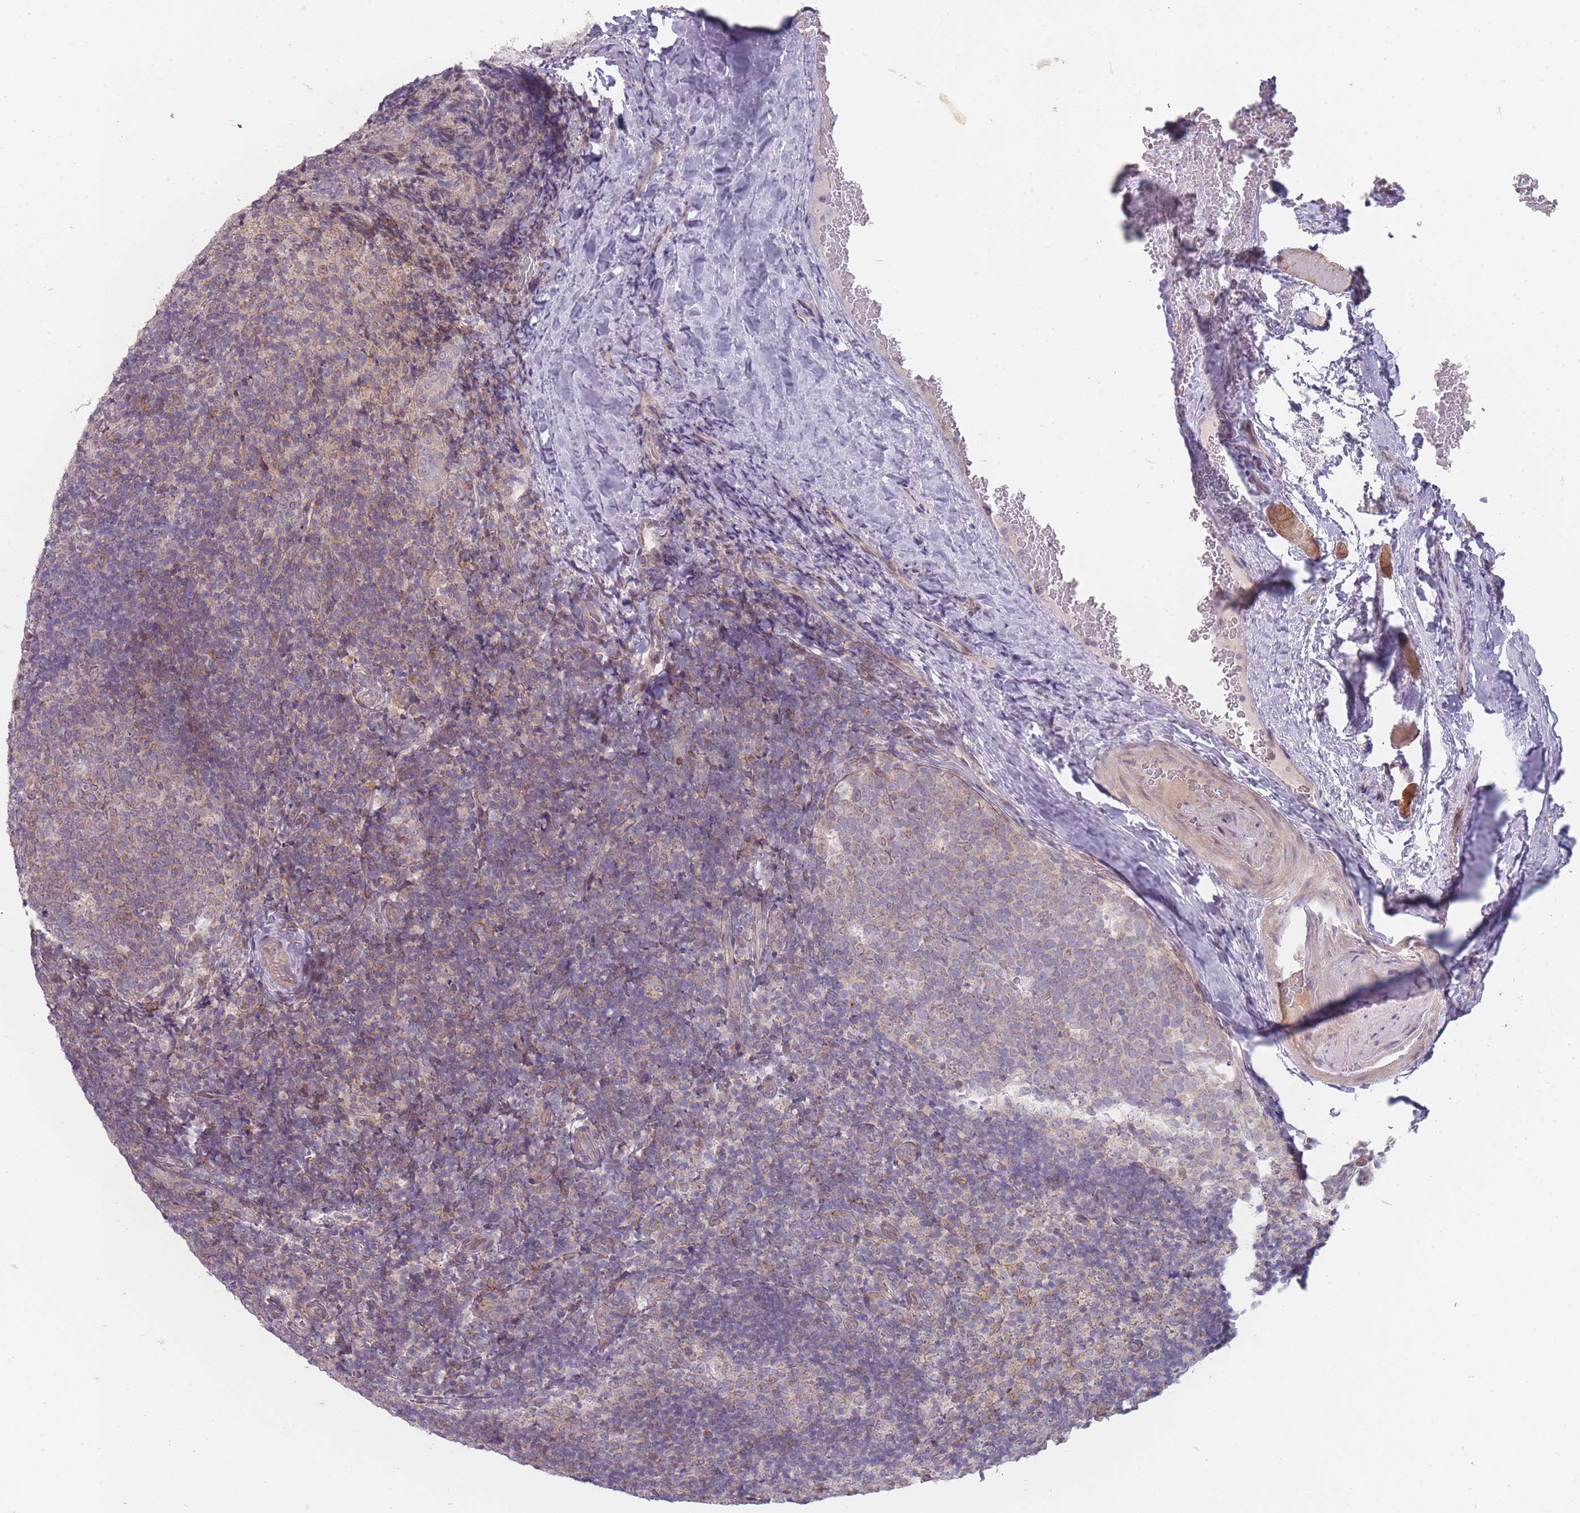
{"staining": {"intensity": "moderate", "quantity": "25%-75%", "location": "cytoplasmic/membranous"}, "tissue": "tonsil", "cell_type": "Germinal center cells", "image_type": "normal", "snomed": [{"axis": "morphology", "description": "Normal tissue, NOS"}, {"axis": "topography", "description": "Tonsil"}], "caption": "DAB immunohistochemical staining of unremarkable tonsil displays moderate cytoplasmic/membranous protein positivity in about 25%-75% of germinal center cells. (Stains: DAB (3,3'-diaminobenzidine) in brown, nuclei in blue, Microscopy: brightfield microscopy at high magnification).", "gene": "PCDH12", "patient": {"sex": "male", "age": 17}}